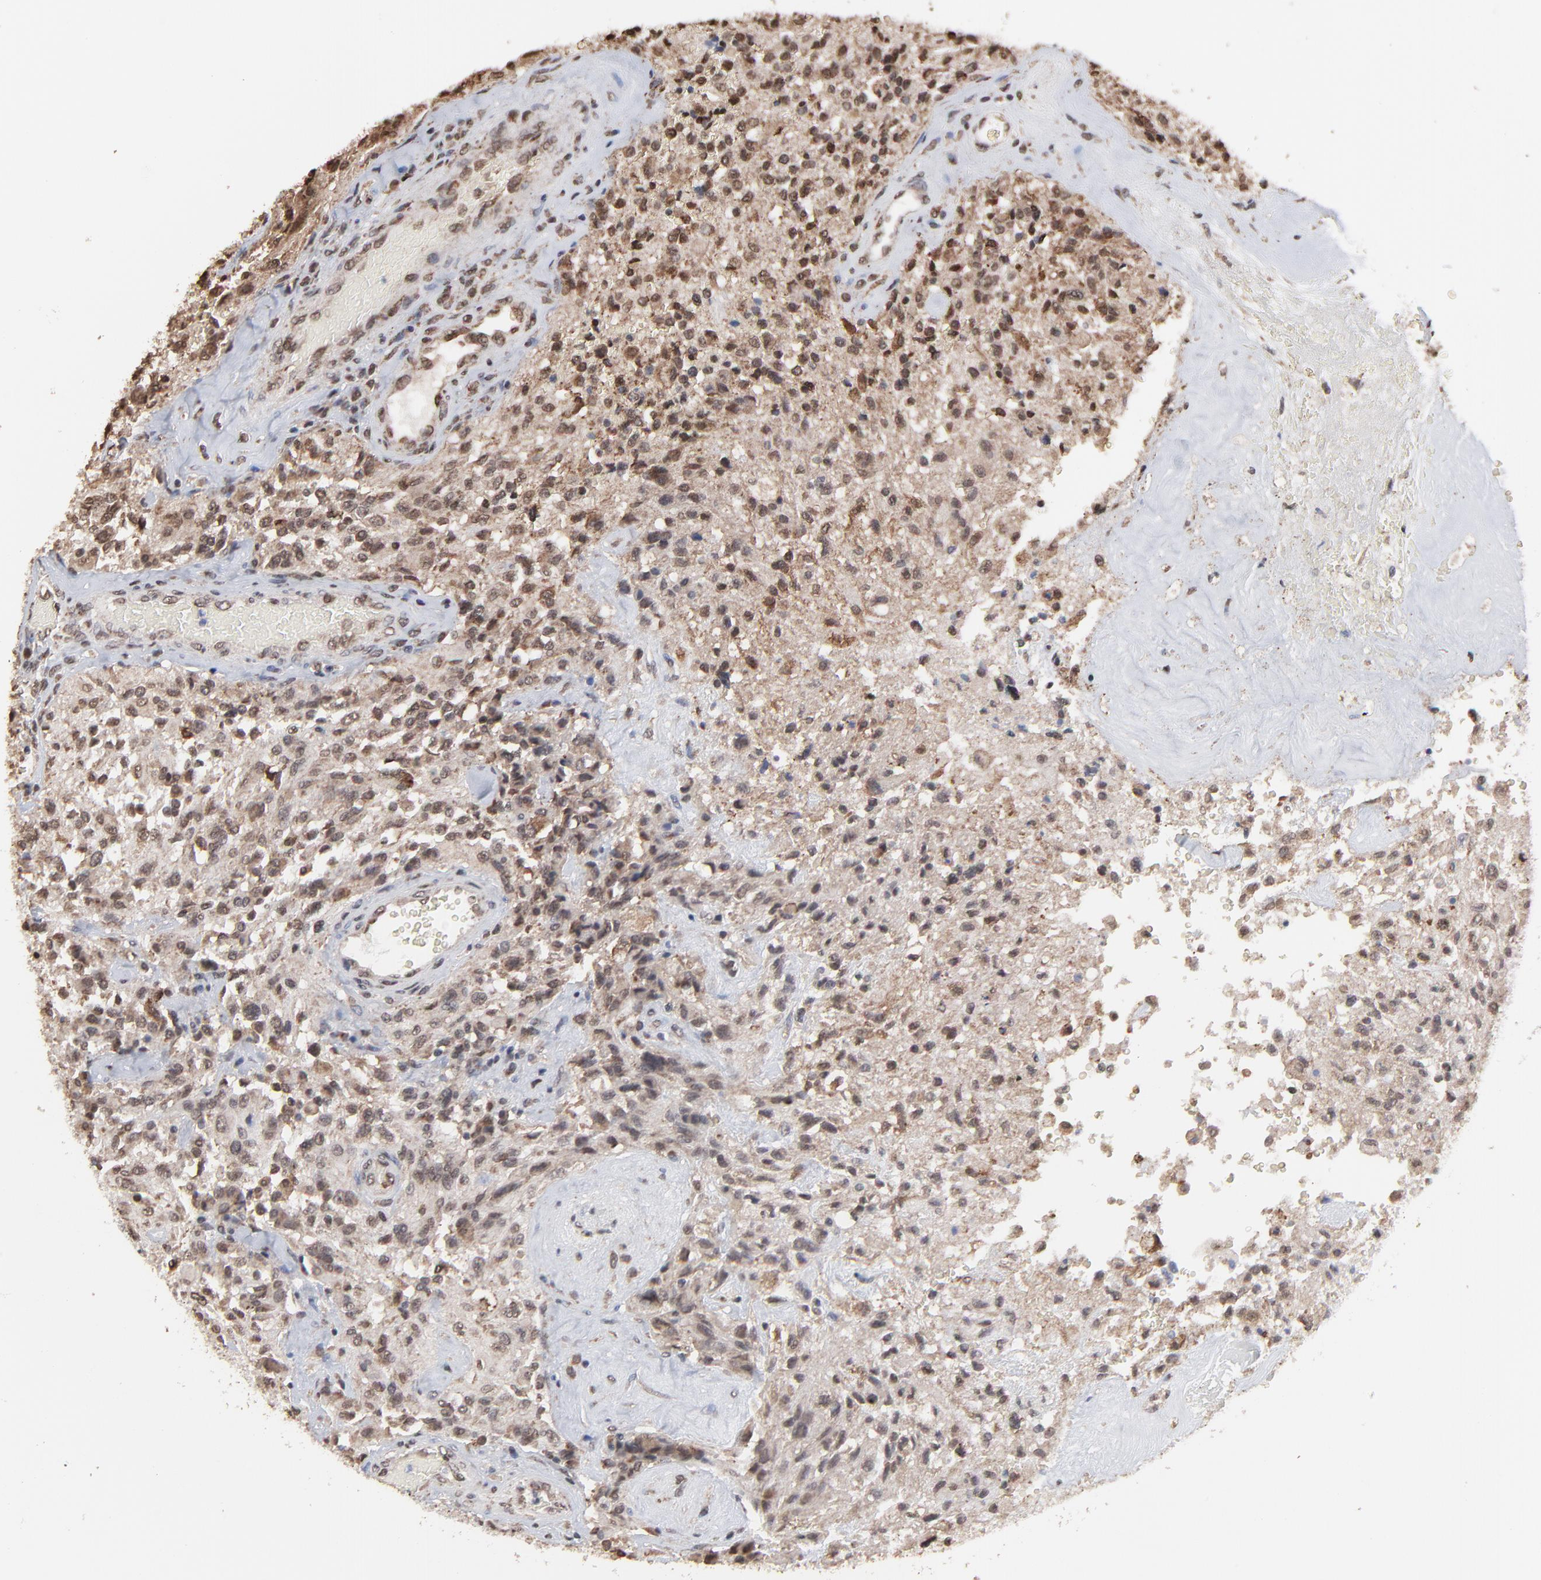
{"staining": {"intensity": "moderate", "quantity": "25%-75%", "location": "cytoplasmic/membranous"}, "tissue": "glioma", "cell_type": "Tumor cells", "image_type": "cancer", "snomed": [{"axis": "morphology", "description": "Normal tissue, NOS"}, {"axis": "morphology", "description": "Glioma, malignant, High grade"}, {"axis": "topography", "description": "Cerebral cortex"}], "caption": "Protein staining of malignant high-grade glioma tissue exhibits moderate cytoplasmic/membranous positivity in approximately 25%-75% of tumor cells. The protein is shown in brown color, while the nuclei are stained blue.", "gene": "CHM", "patient": {"sex": "male", "age": 56}}